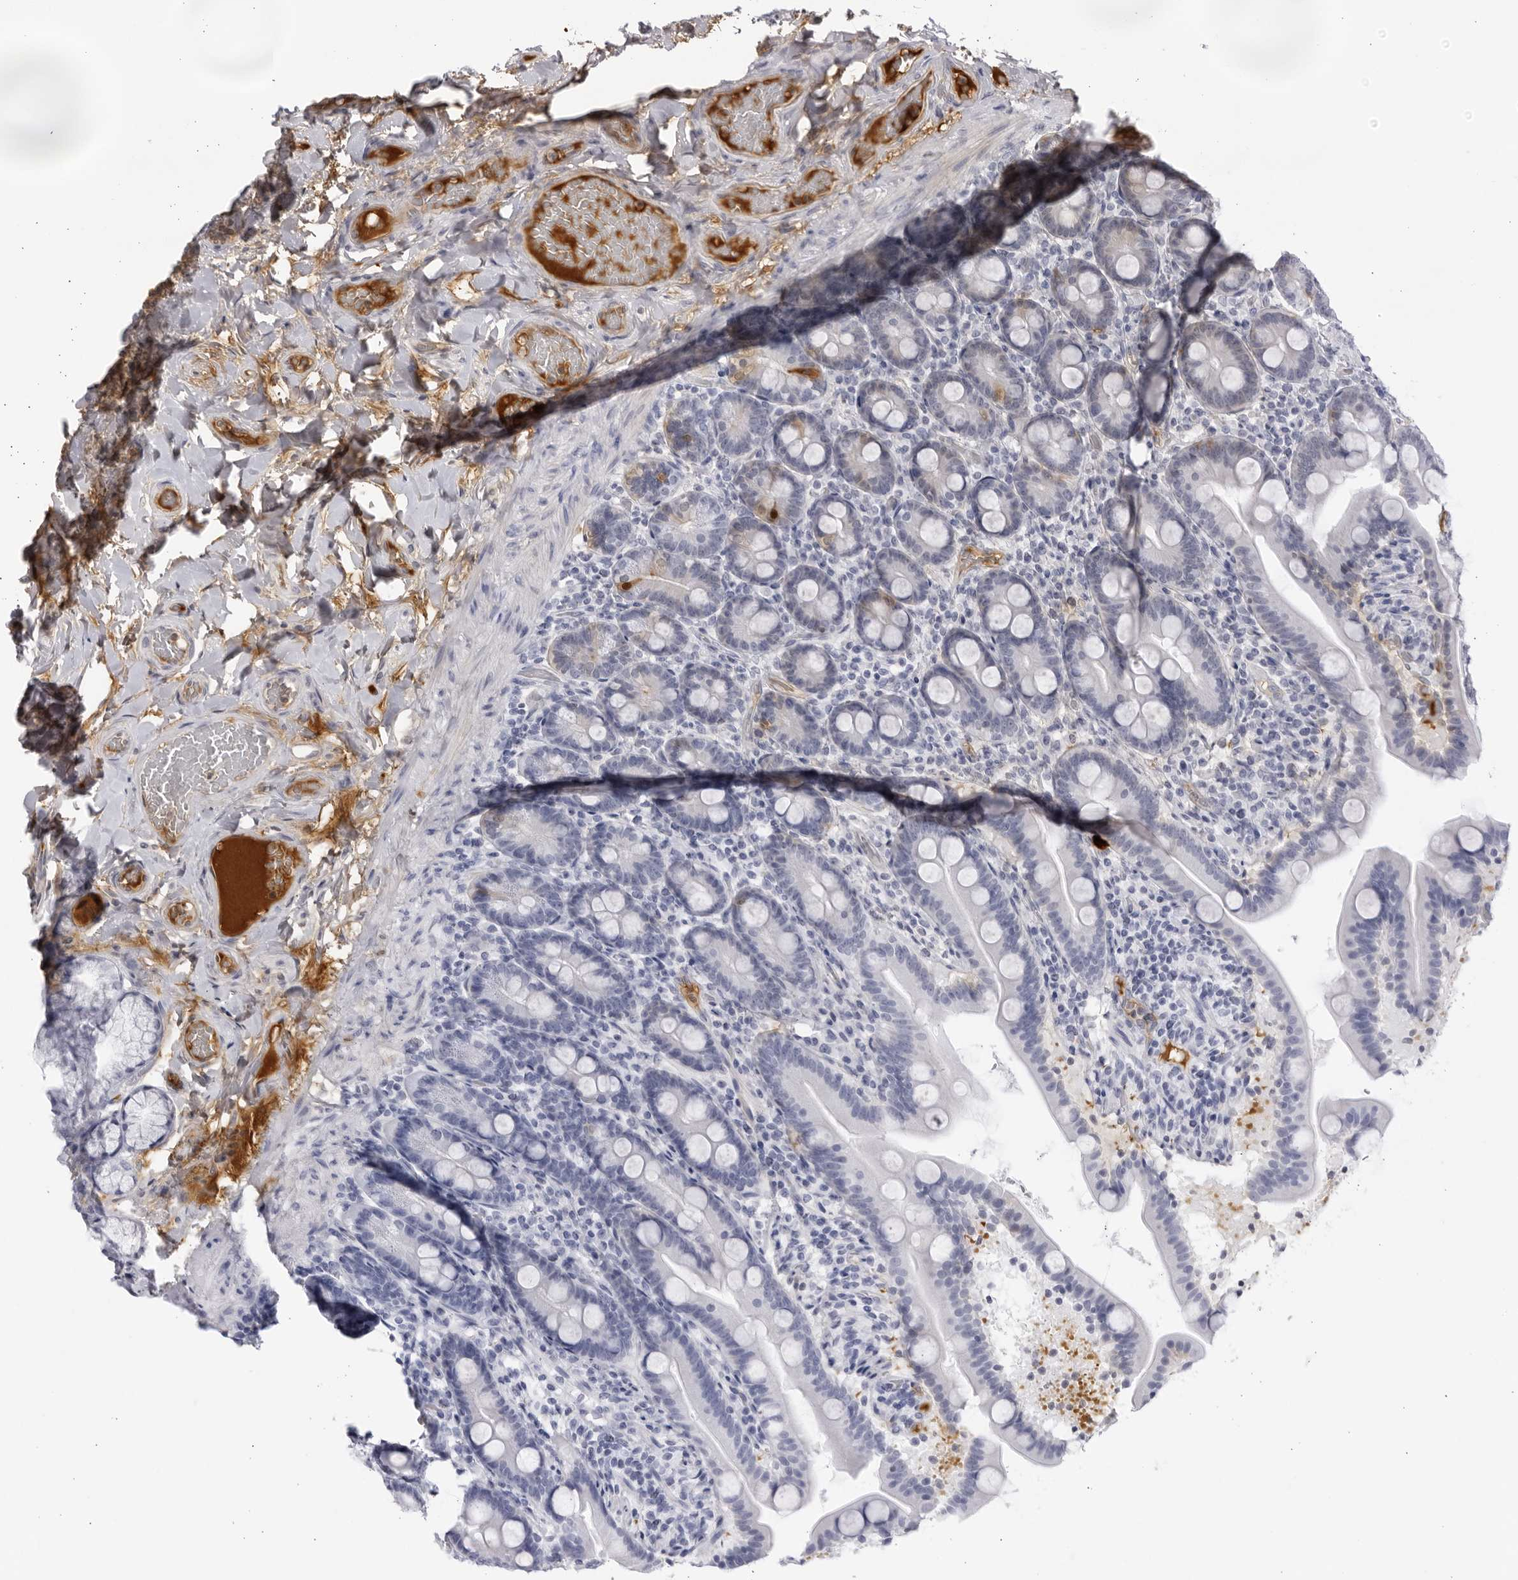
{"staining": {"intensity": "negative", "quantity": "none", "location": "none"}, "tissue": "duodenum", "cell_type": "Glandular cells", "image_type": "normal", "snomed": [{"axis": "morphology", "description": "Normal tissue, NOS"}, {"axis": "topography", "description": "Duodenum"}], "caption": "High power microscopy micrograph of an immunohistochemistry image of benign duodenum, revealing no significant expression in glandular cells.", "gene": "CNBD1", "patient": {"sex": "male", "age": 54}}